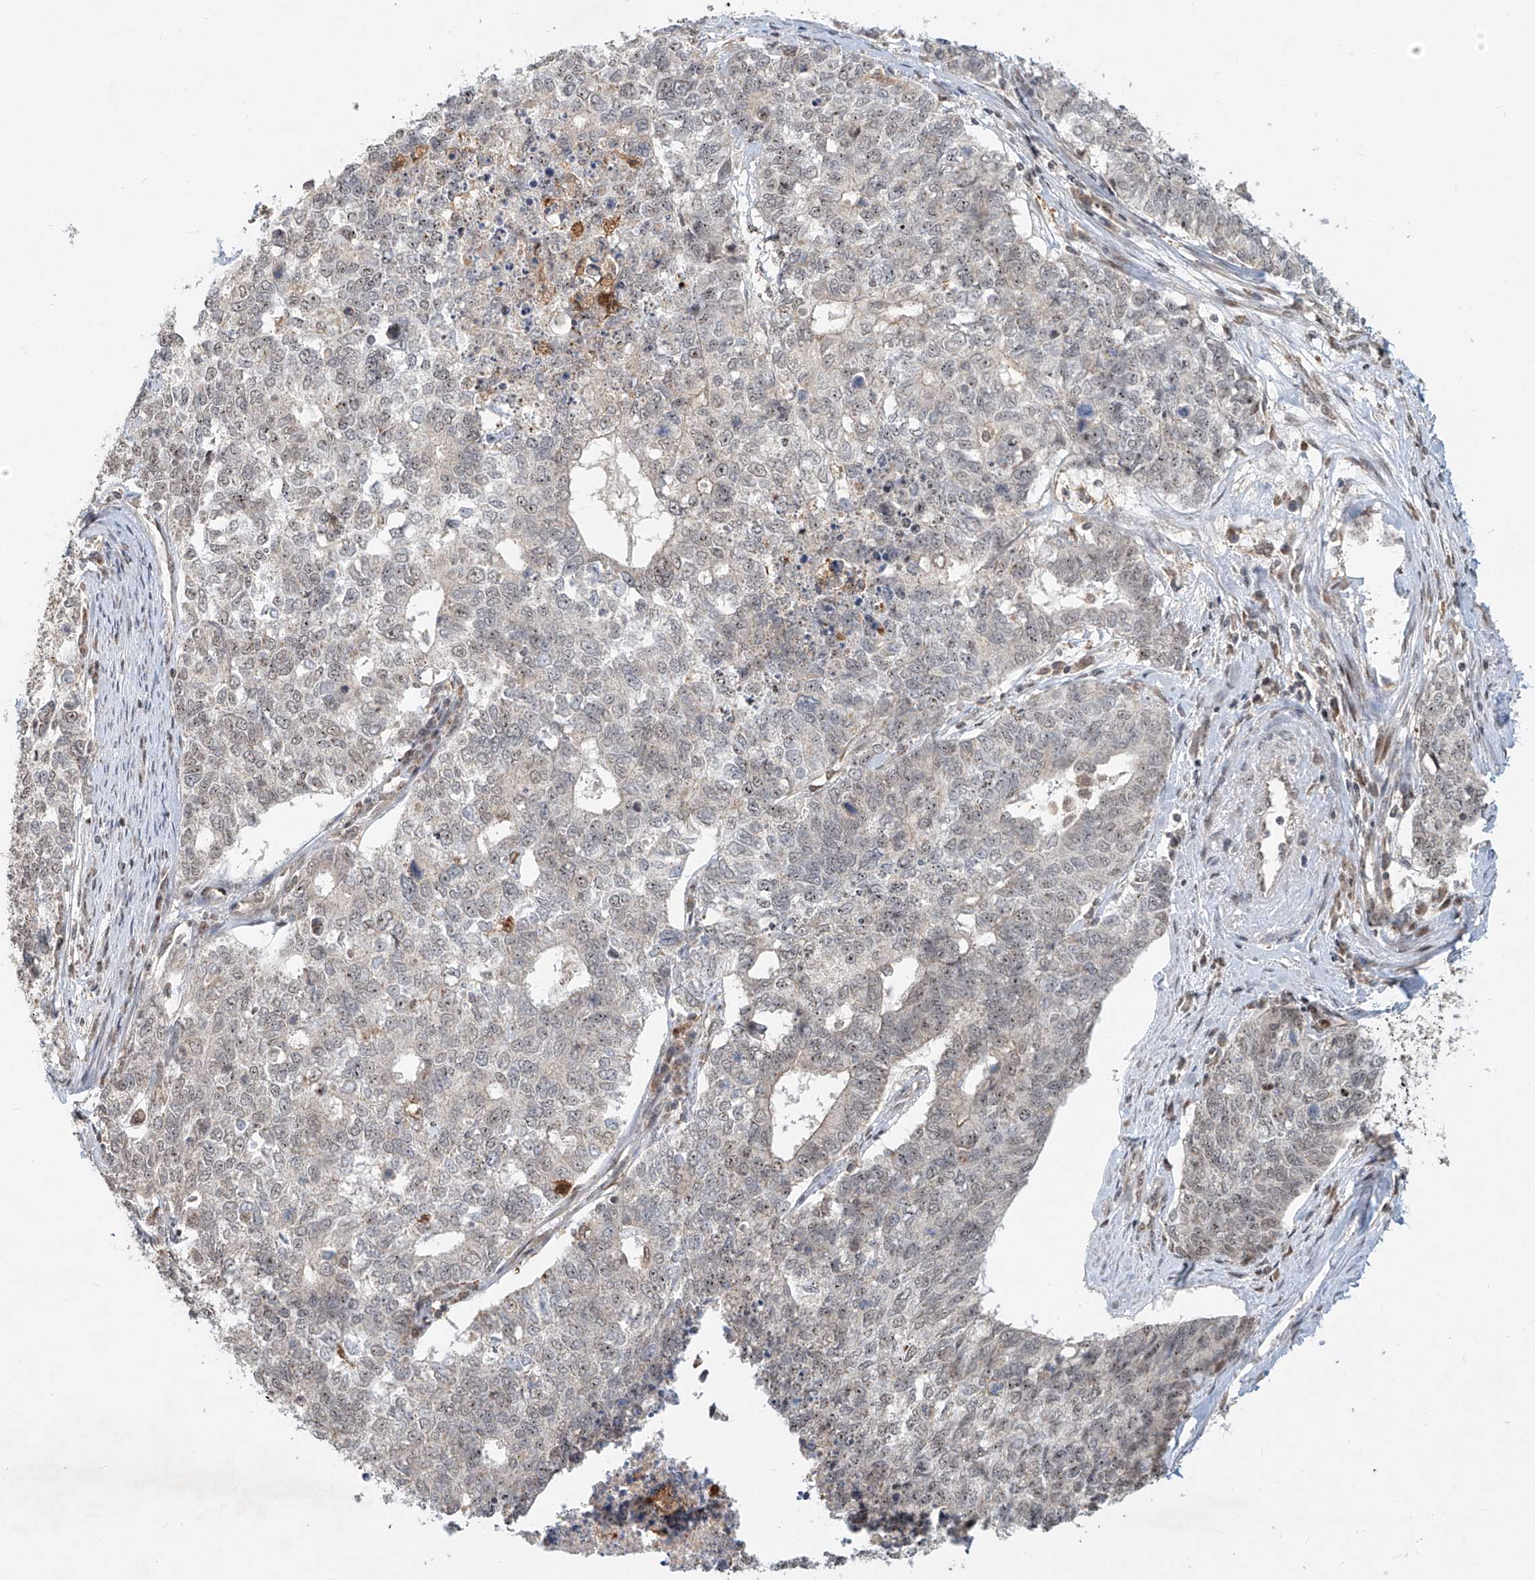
{"staining": {"intensity": "negative", "quantity": "none", "location": "none"}, "tissue": "cervical cancer", "cell_type": "Tumor cells", "image_type": "cancer", "snomed": [{"axis": "morphology", "description": "Squamous cell carcinoma, NOS"}, {"axis": "topography", "description": "Cervix"}], "caption": "An image of human squamous cell carcinoma (cervical) is negative for staining in tumor cells.", "gene": "SYTL3", "patient": {"sex": "female", "age": 63}}